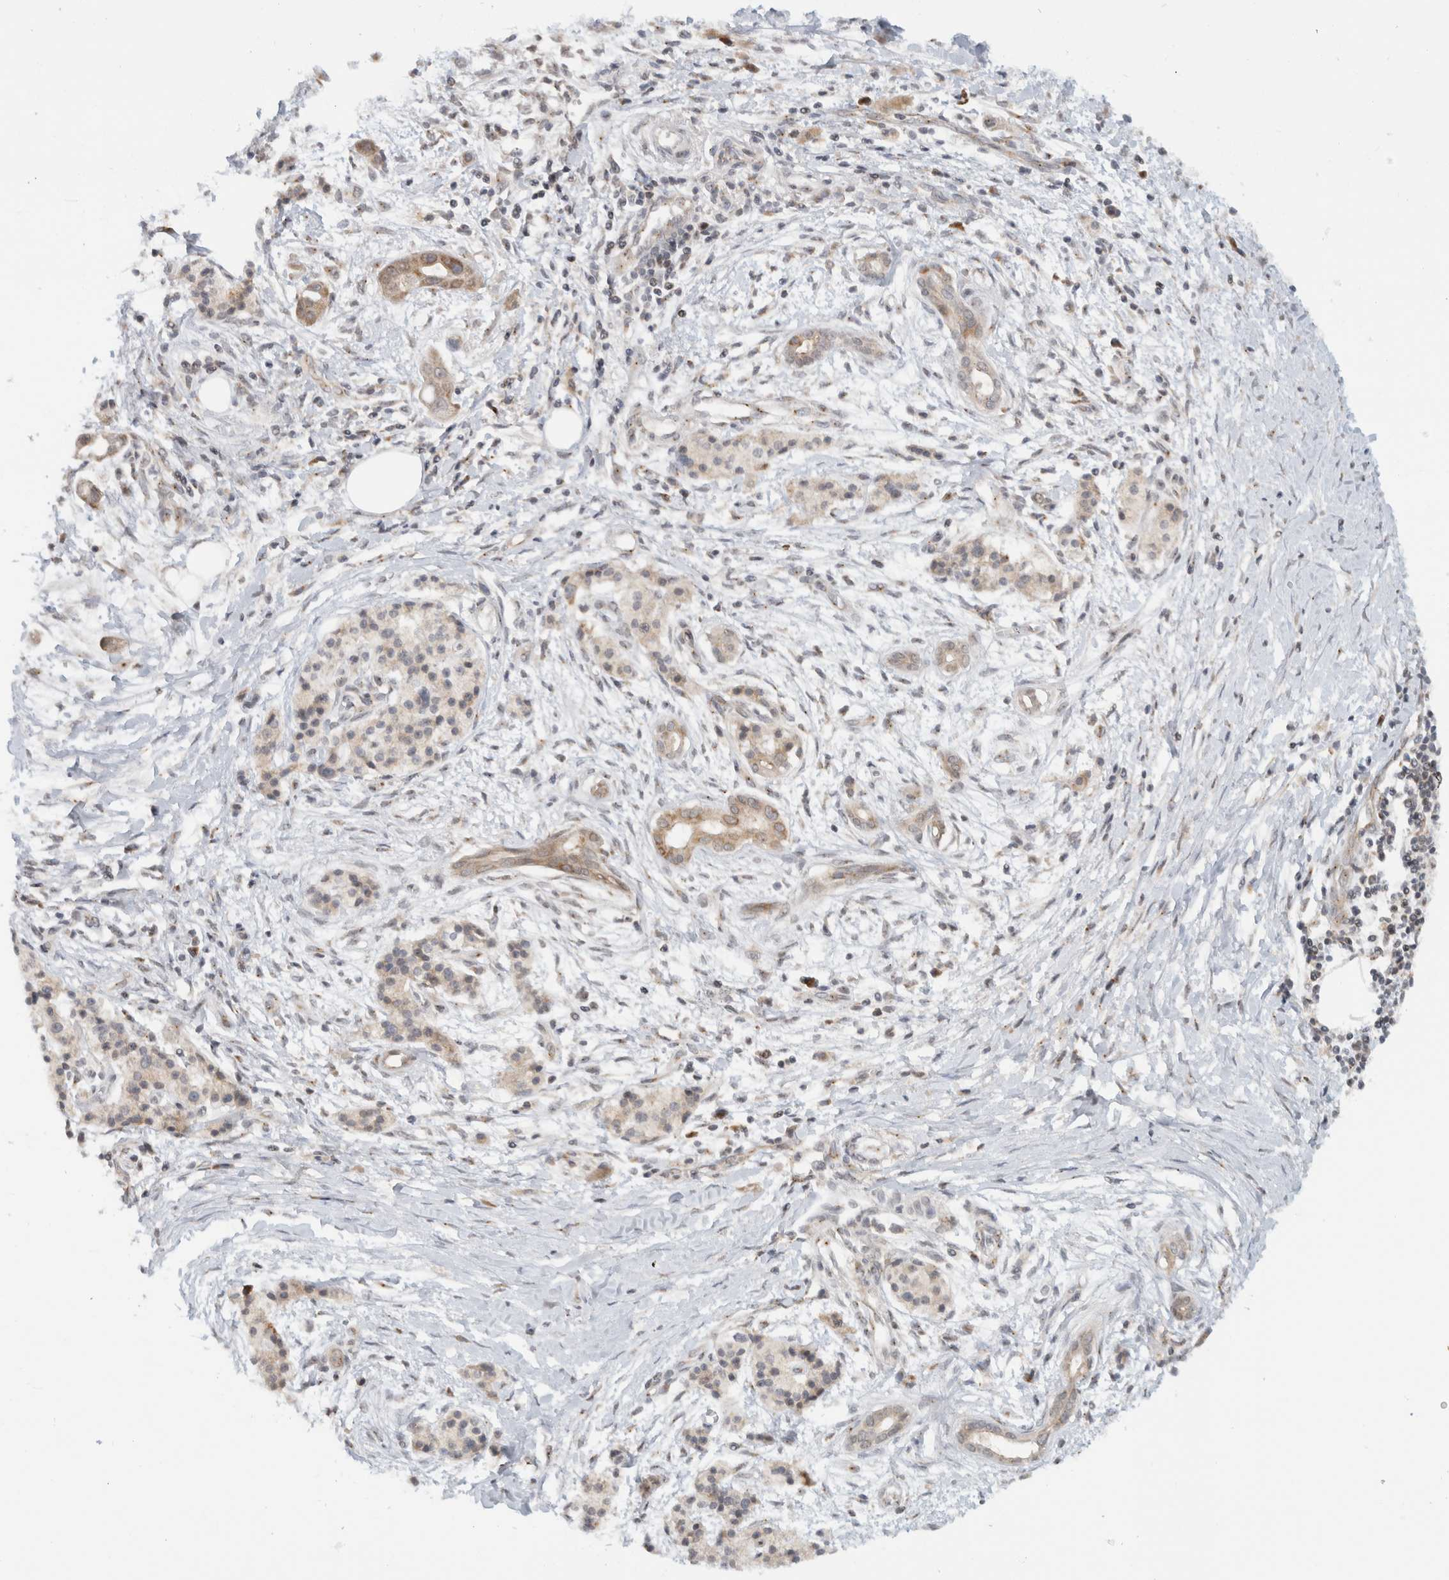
{"staining": {"intensity": "weak", "quantity": ">75%", "location": "cytoplasmic/membranous"}, "tissue": "pancreatic cancer", "cell_type": "Tumor cells", "image_type": "cancer", "snomed": [{"axis": "morphology", "description": "Adenocarcinoma, NOS"}, {"axis": "topography", "description": "Pancreas"}], "caption": "DAB immunohistochemical staining of human pancreatic adenocarcinoma shows weak cytoplasmic/membranous protein expression in approximately >75% of tumor cells.", "gene": "CMC2", "patient": {"sex": "male", "age": 59}}